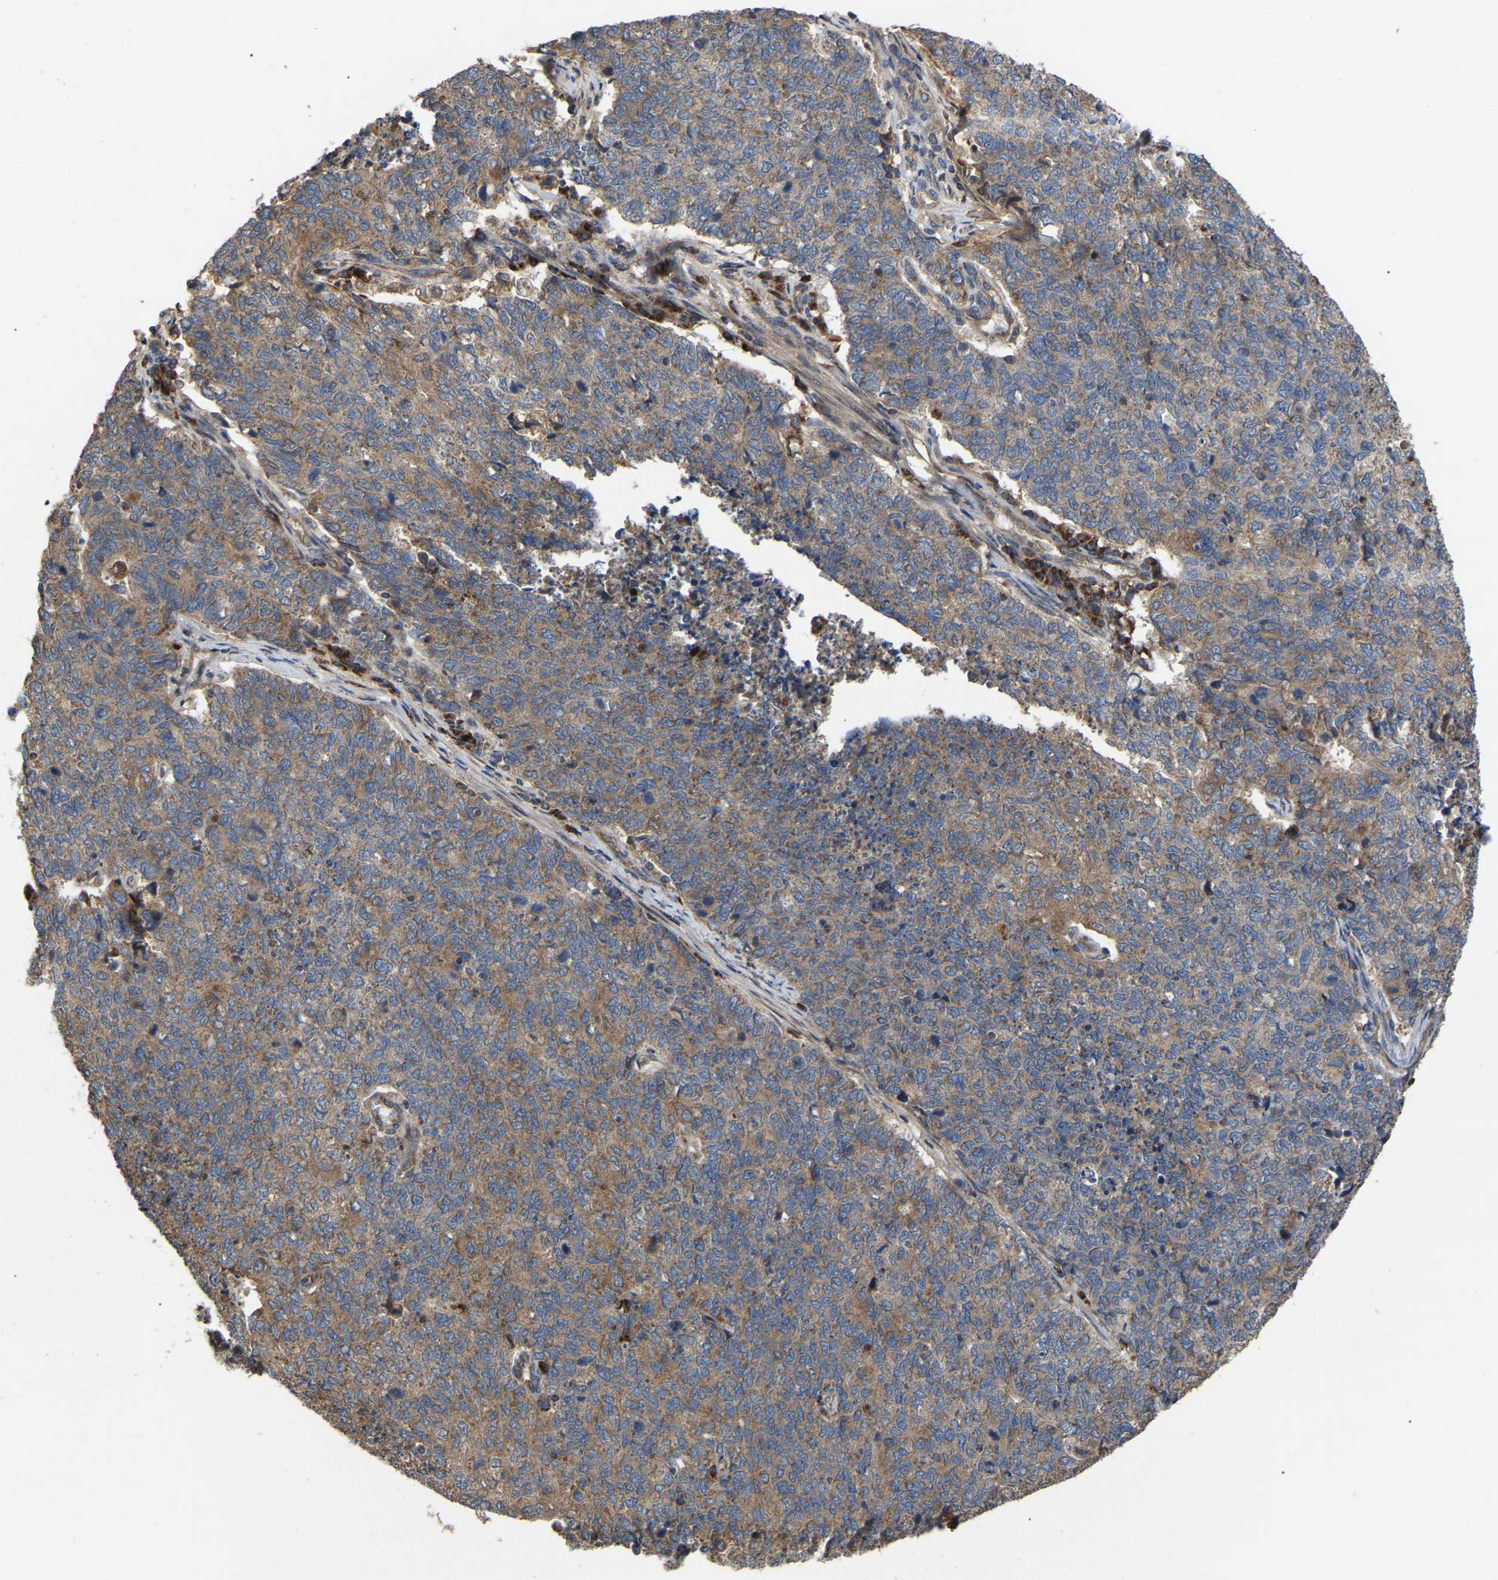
{"staining": {"intensity": "weak", "quantity": "25%-75%", "location": "cytoplasmic/membranous"}, "tissue": "cervical cancer", "cell_type": "Tumor cells", "image_type": "cancer", "snomed": [{"axis": "morphology", "description": "Squamous cell carcinoma, NOS"}, {"axis": "topography", "description": "Cervix"}], "caption": "There is low levels of weak cytoplasmic/membranous expression in tumor cells of squamous cell carcinoma (cervical), as demonstrated by immunohistochemical staining (brown color).", "gene": "GCC1", "patient": {"sex": "female", "age": 63}}